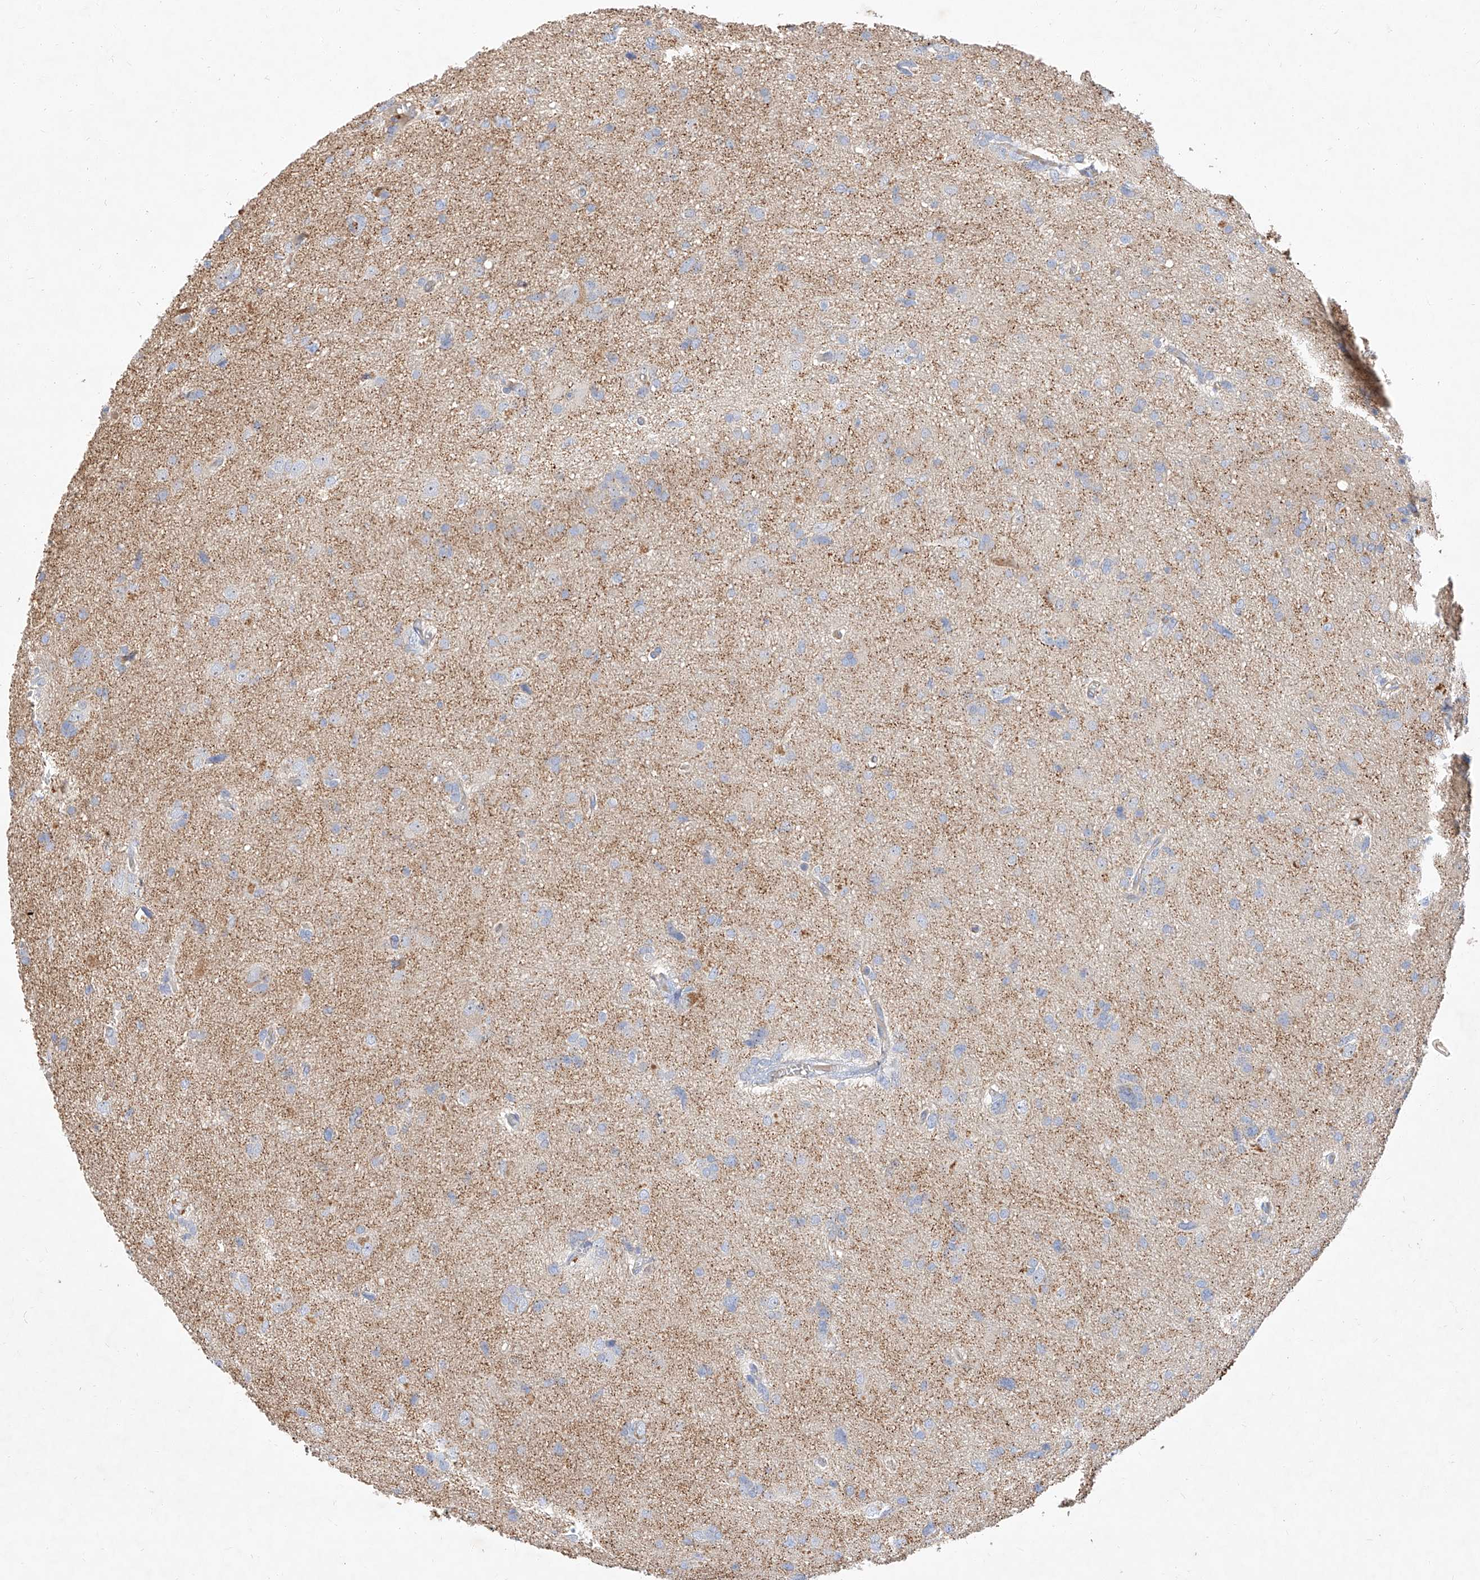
{"staining": {"intensity": "negative", "quantity": "none", "location": "none"}, "tissue": "glioma", "cell_type": "Tumor cells", "image_type": "cancer", "snomed": [{"axis": "morphology", "description": "Glioma, malignant, High grade"}, {"axis": "topography", "description": "Brain"}], "caption": "A high-resolution histopathology image shows IHC staining of glioma, which reveals no significant expression in tumor cells.", "gene": "DIRAS3", "patient": {"sex": "female", "age": 59}}